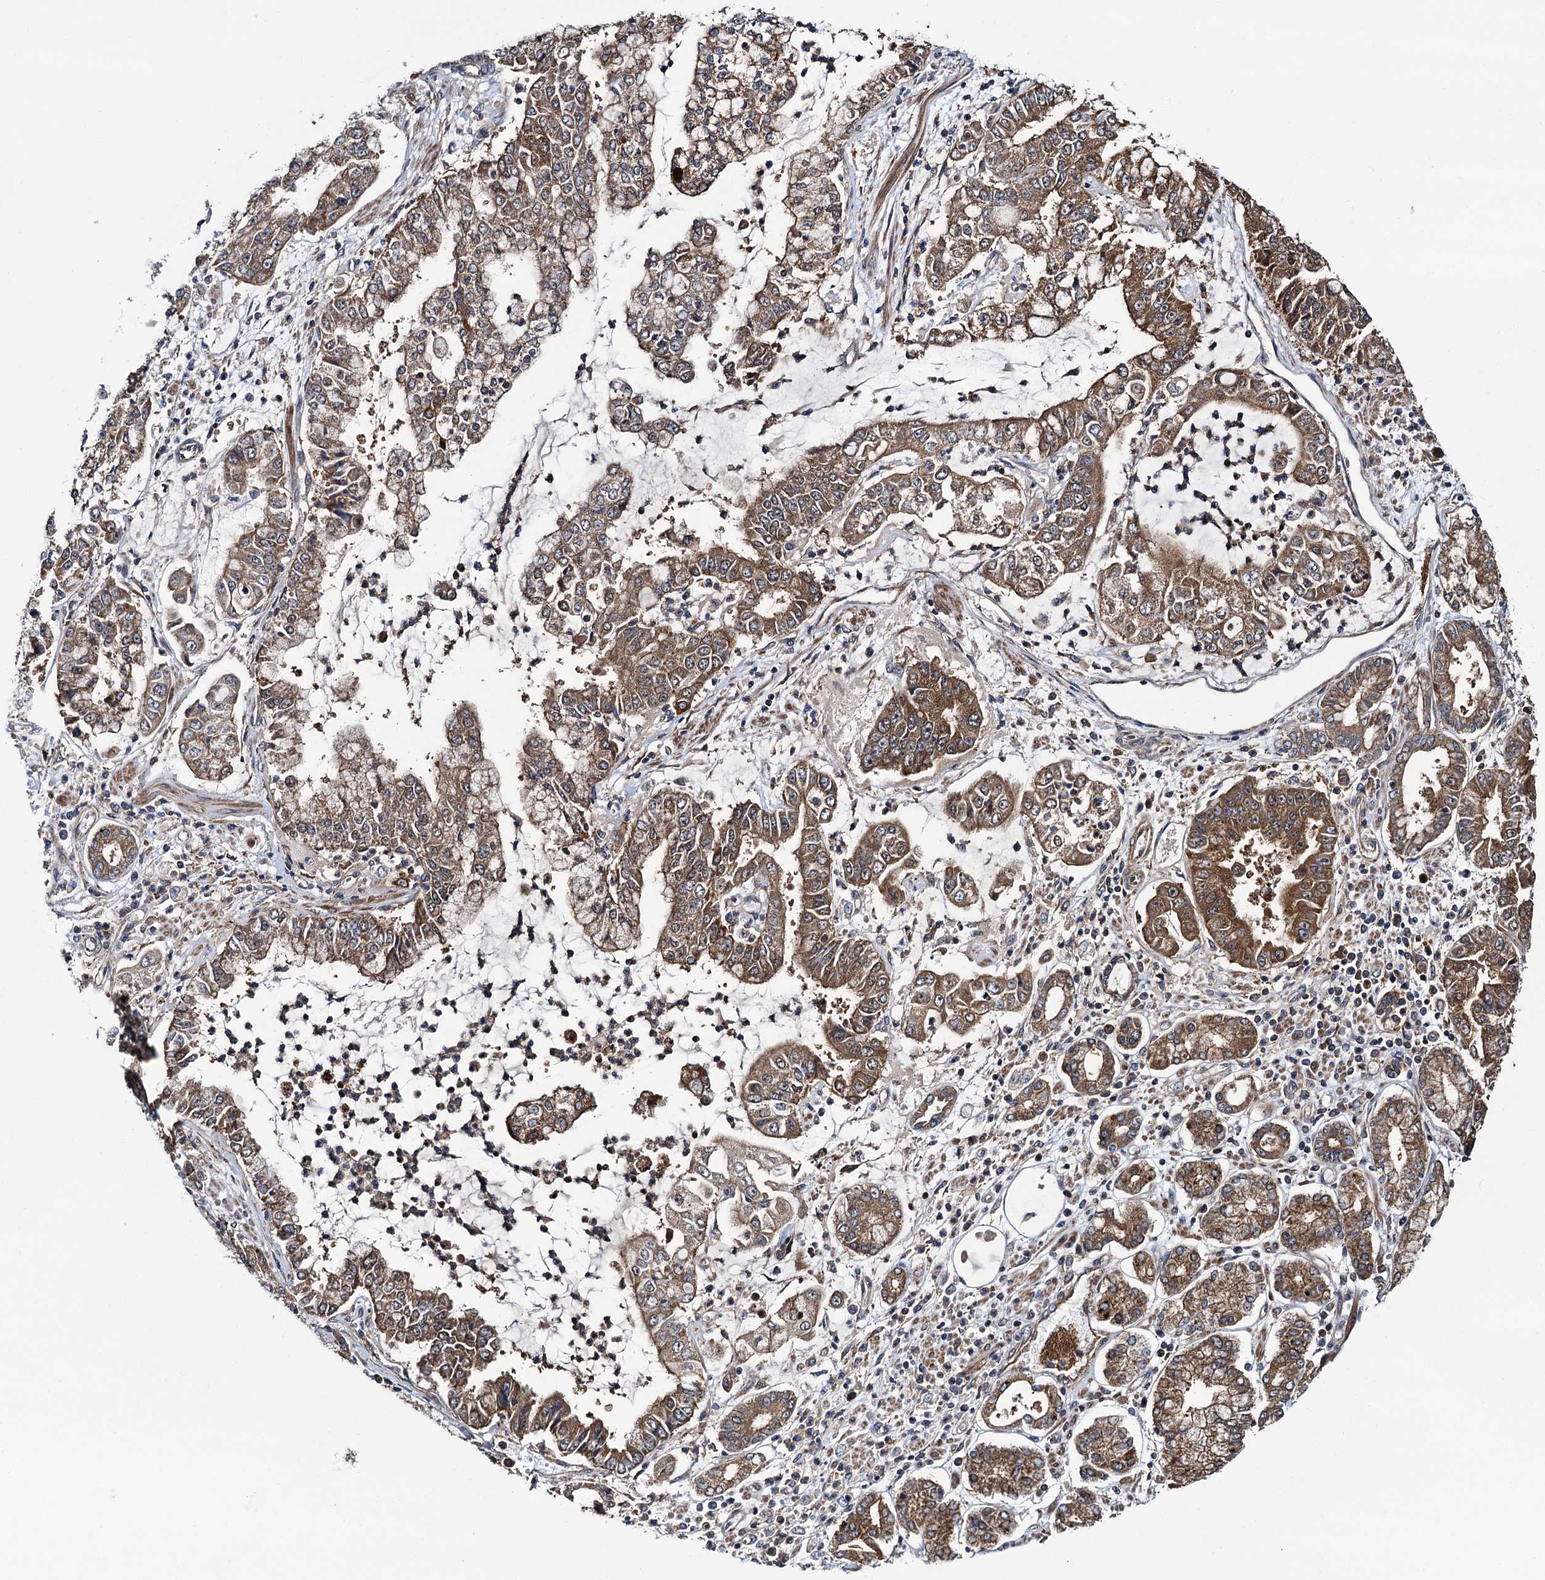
{"staining": {"intensity": "moderate", "quantity": ">75%", "location": "cytoplasmic/membranous"}, "tissue": "stomach cancer", "cell_type": "Tumor cells", "image_type": "cancer", "snomed": [{"axis": "morphology", "description": "Adenocarcinoma, NOS"}, {"axis": "topography", "description": "Stomach"}], "caption": "Immunohistochemical staining of human stomach cancer (adenocarcinoma) demonstrates medium levels of moderate cytoplasmic/membranous protein expression in about >75% of tumor cells. The staining was performed using DAB (3,3'-diaminobenzidine) to visualize the protein expression in brown, while the nuclei were stained in blue with hematoxylin (Magnification: 20x).", "gene": "NEK1", "patient": {"sex": "male", "age": 76}}